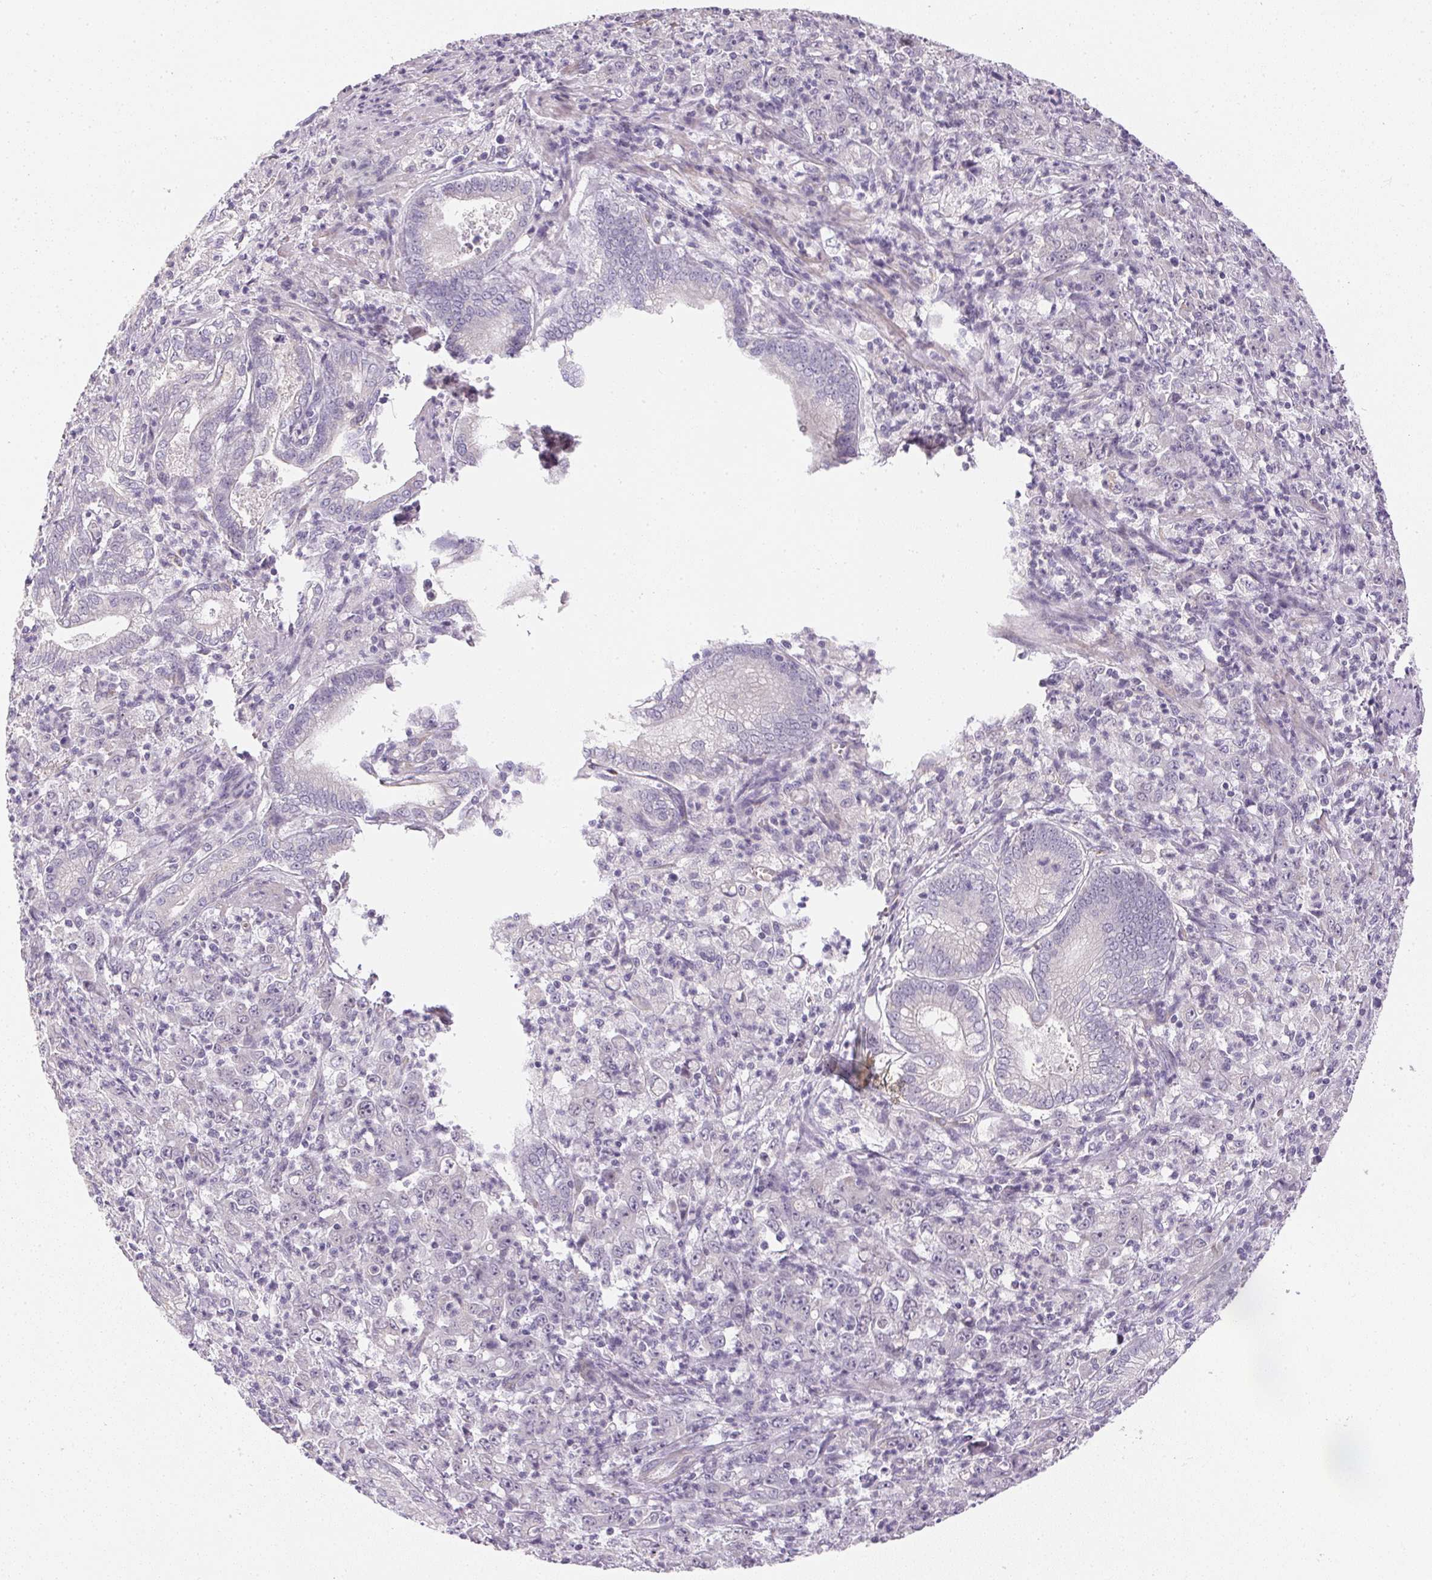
{"staining": {"intensity": "negative", "quantity": "none", "location": "none"}, "tissue": "stomach cancer", "cell_type": "Tumor cells", "image_type": "cancer", "snomed": [{"axis": "morphology", "description": "Adenocarcinoma, NOS"}, {"axis": "topography", "description": "Stomach, lower"}], "caption": "Human stomach adenocarcinoma stained for a protein using immunohistochemistry (IHC) reveals no expression in tumor cells.", "gene": "SMYD1", "patient": {"sex": "female", "age": 71}}